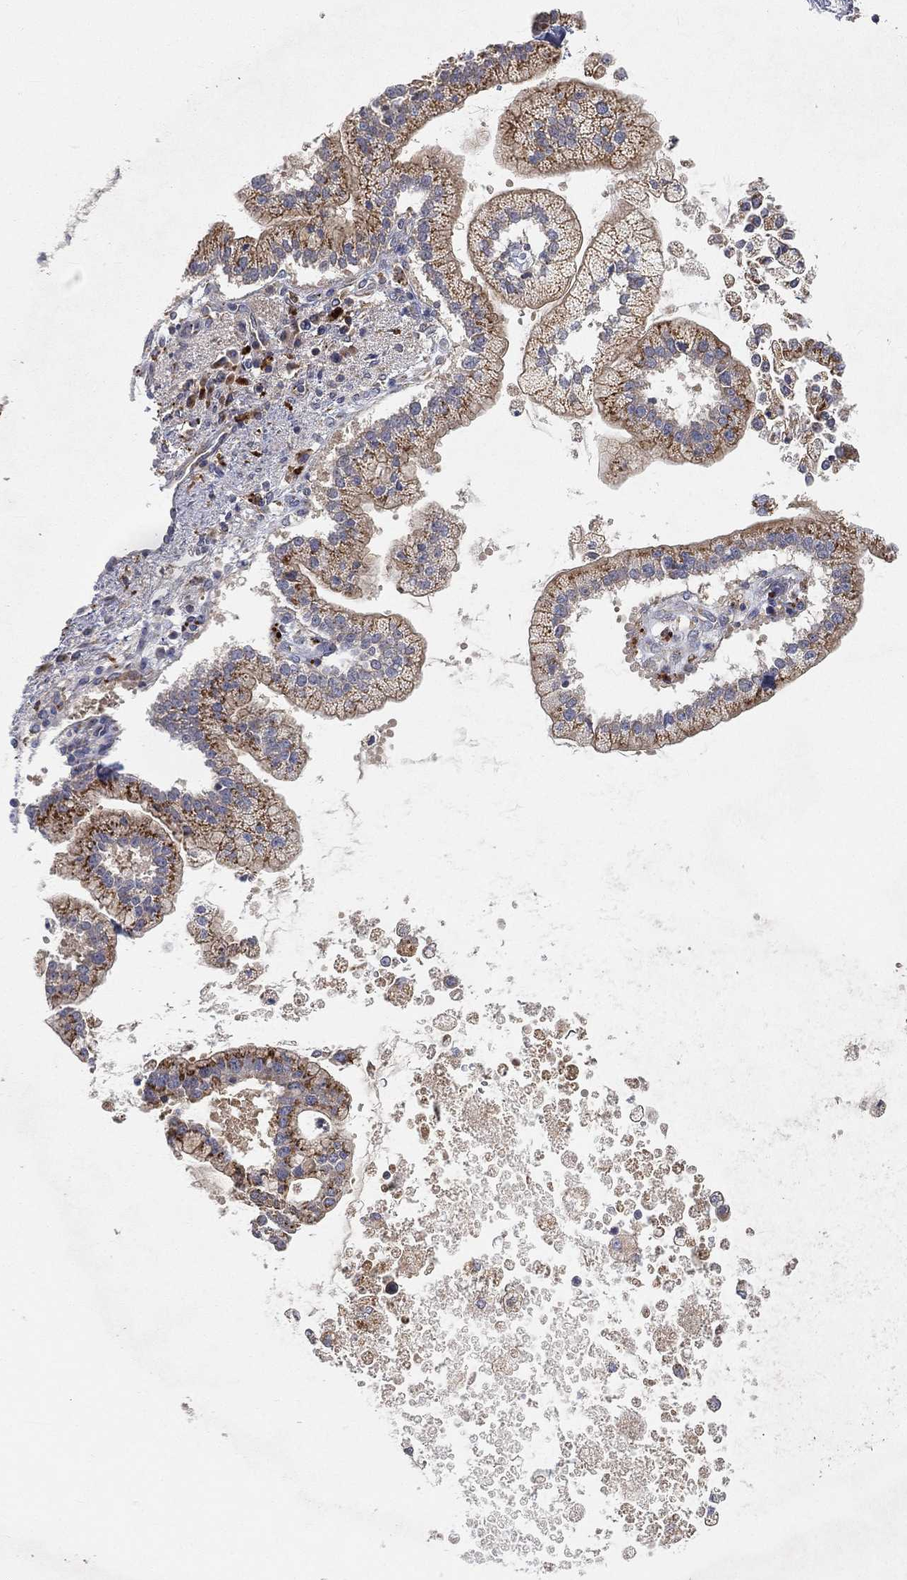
{"staining": {"intensity": "moderate", "quantity": "<25%", "location": "cytoplasmic/membranous"}, "tissue": "liver cancer", "cell_type": "Tumor cells", "image_type": "cancer", "snomed": [{"axis": "morphology", "description": "Cholangiocarcinoma"}, {"axis": "topography", "description": "Liver"}], "caption": "A low amount of moderate cytoplasmic/membranous positivity is identified in approximately <25% of tumor cells in liver cholangiocarcinoma tissue.", "gene": "CTSL", "patient": {"sex": "male", "age": 50}}